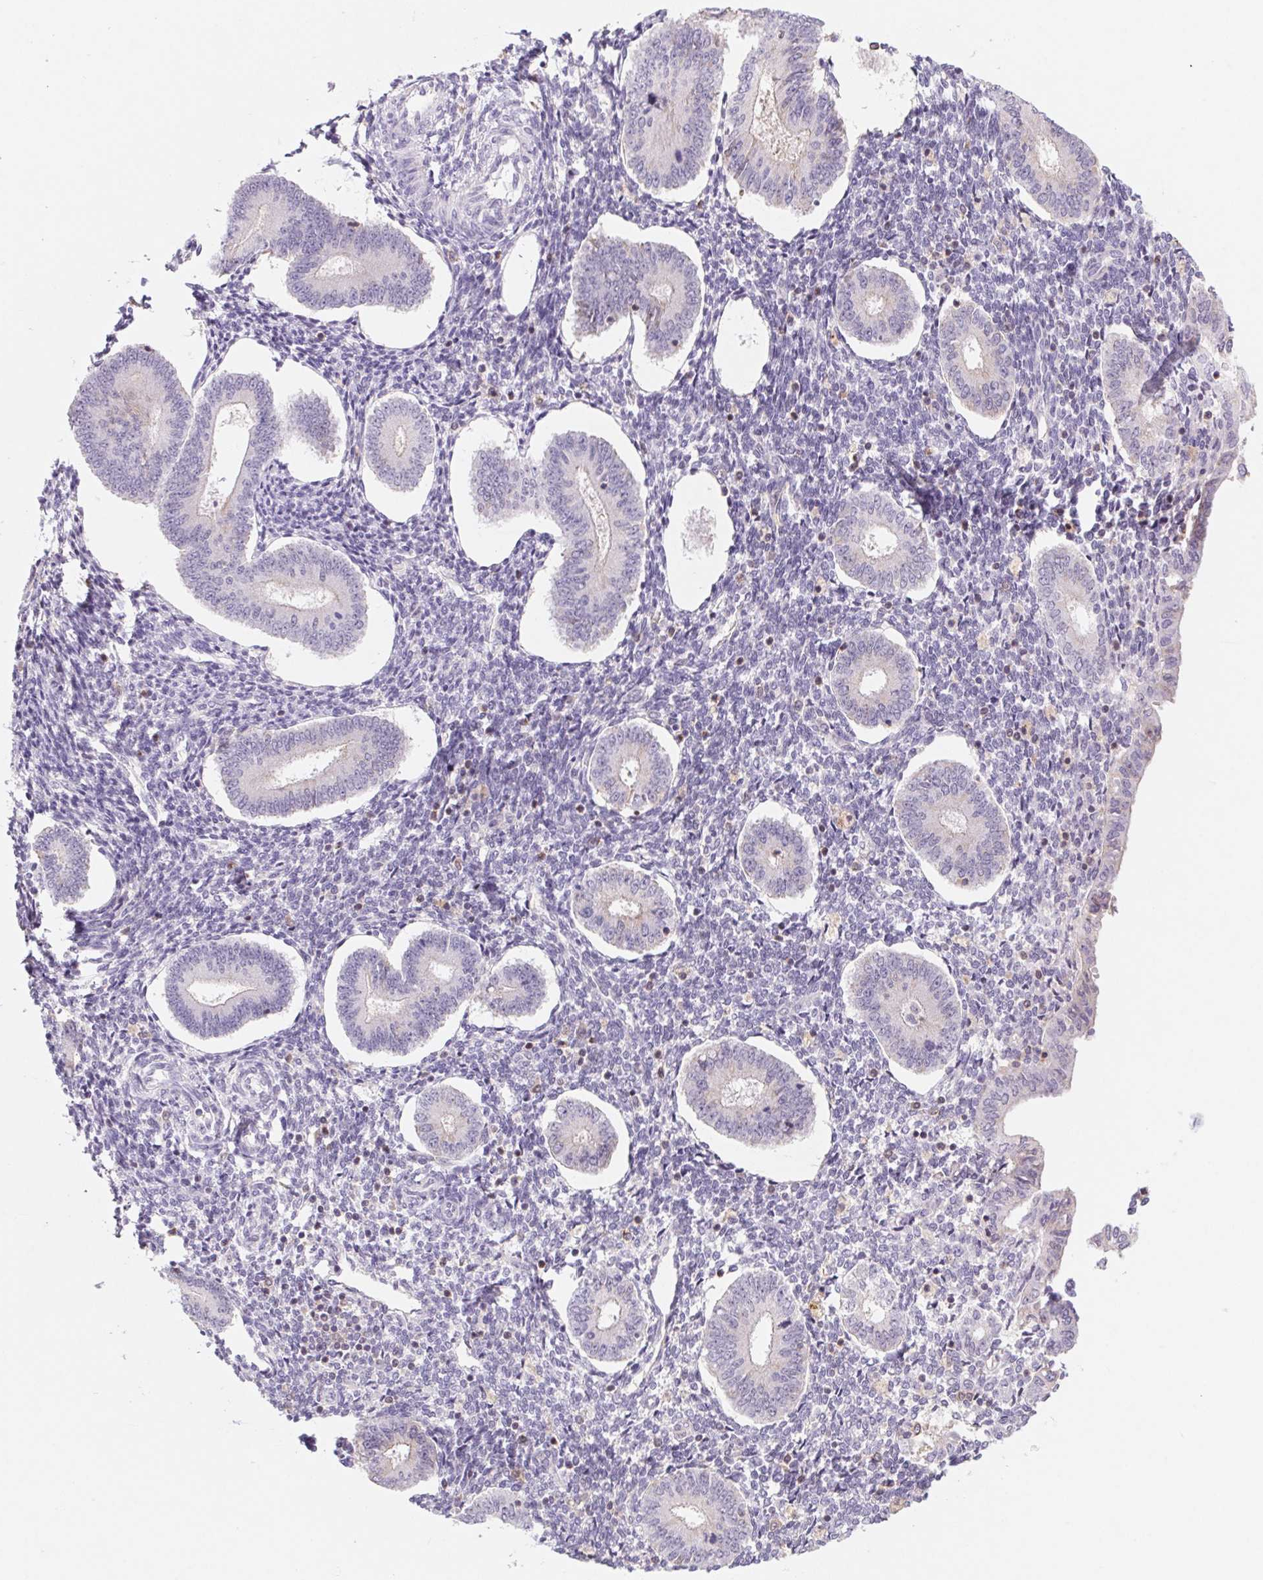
{"staining": {"intensity": "negative", "quantity": "none", "location": "none"}, "tissue": "endometrium", "cell_type": "Cells in endometrial stroma", "image_type": "normal", "snomed": [{"axis": "morphology", "description": "Normal tissue, NOS"}, {"axis": "topography", "description": "Endometrium"}], "caption": "This image is of normal endometrium stained with IHC to label a protein in brown with the nuclei are counter-stained blue. There is no positivity in cells in endometrial stroma.", "gene": "KIF26A", "patient": {"sex": "female", "age": 40}}